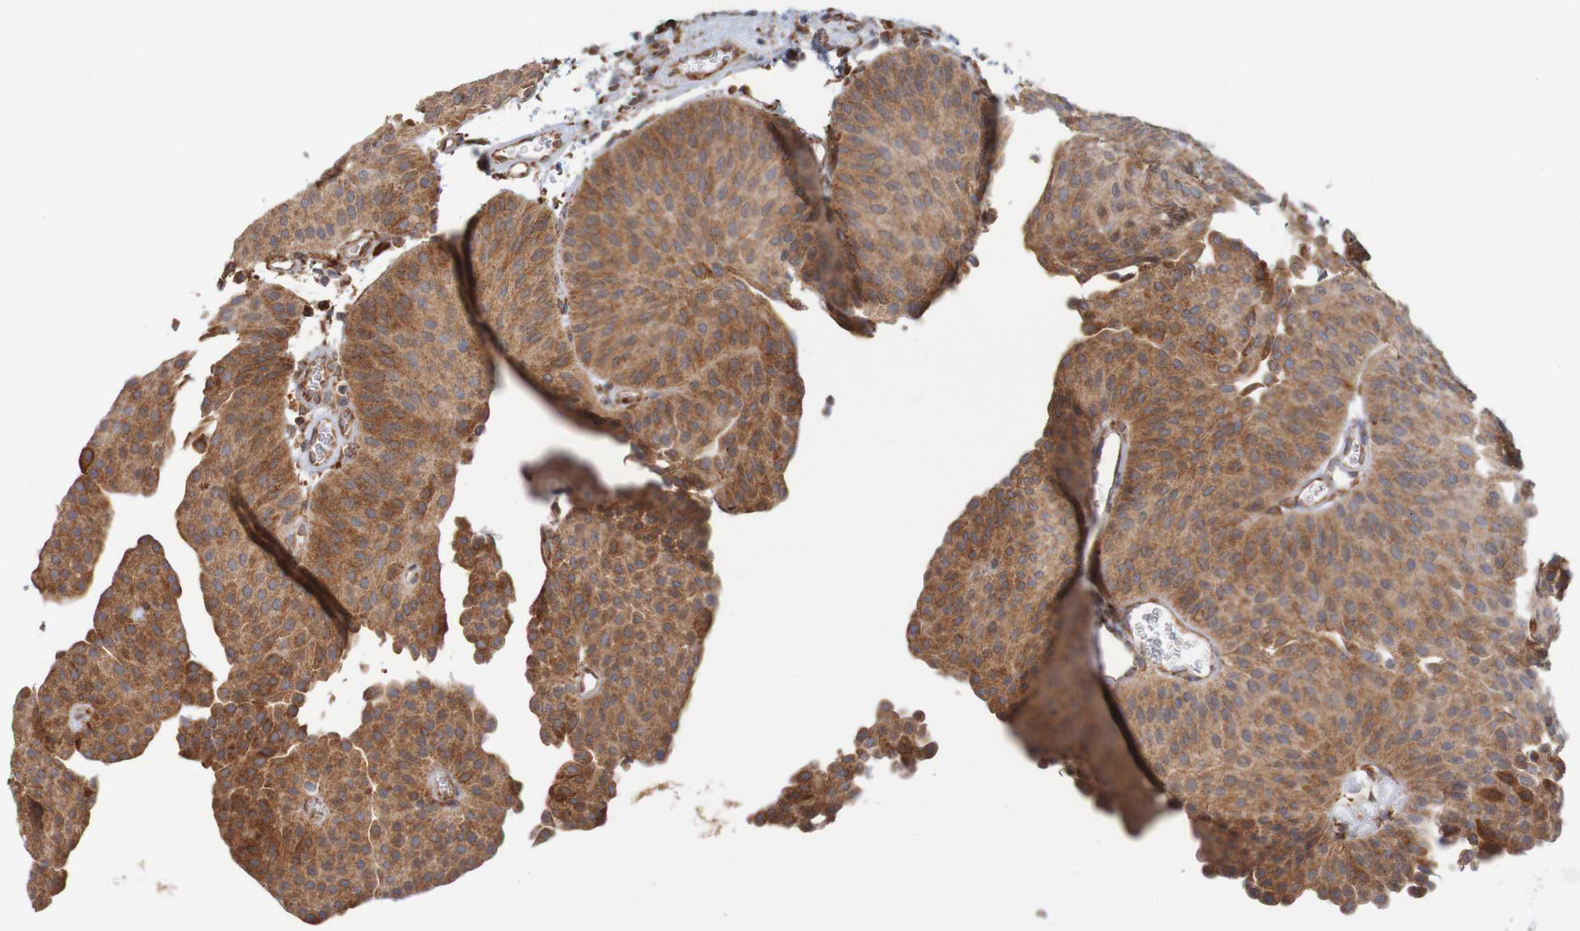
{"staining": {"intensity": "moderate", "quantity": "25%-75%", "location": "cytoplasmic/membranous"}, "tissue": "urothelial cancer", "cell_type": "Tumor cells", "image_type": "cancer", "snomed": [{"axis": "morphology", "description": "Urothelial carcinoma, Low grade"}, {"axis": "topography", "description": "Urinary bladder"}], "caption": "This micrograph exhibits low-grade urothelial carcinoma stained with IHC to label a protein in brown. The cytoplasmic/membranous of tumor cells show moderate positivity for the protein. Nuclei are counter-stained blue.", "gene": "PDIA3", "patient": {"sex": "female", "age": 60}}